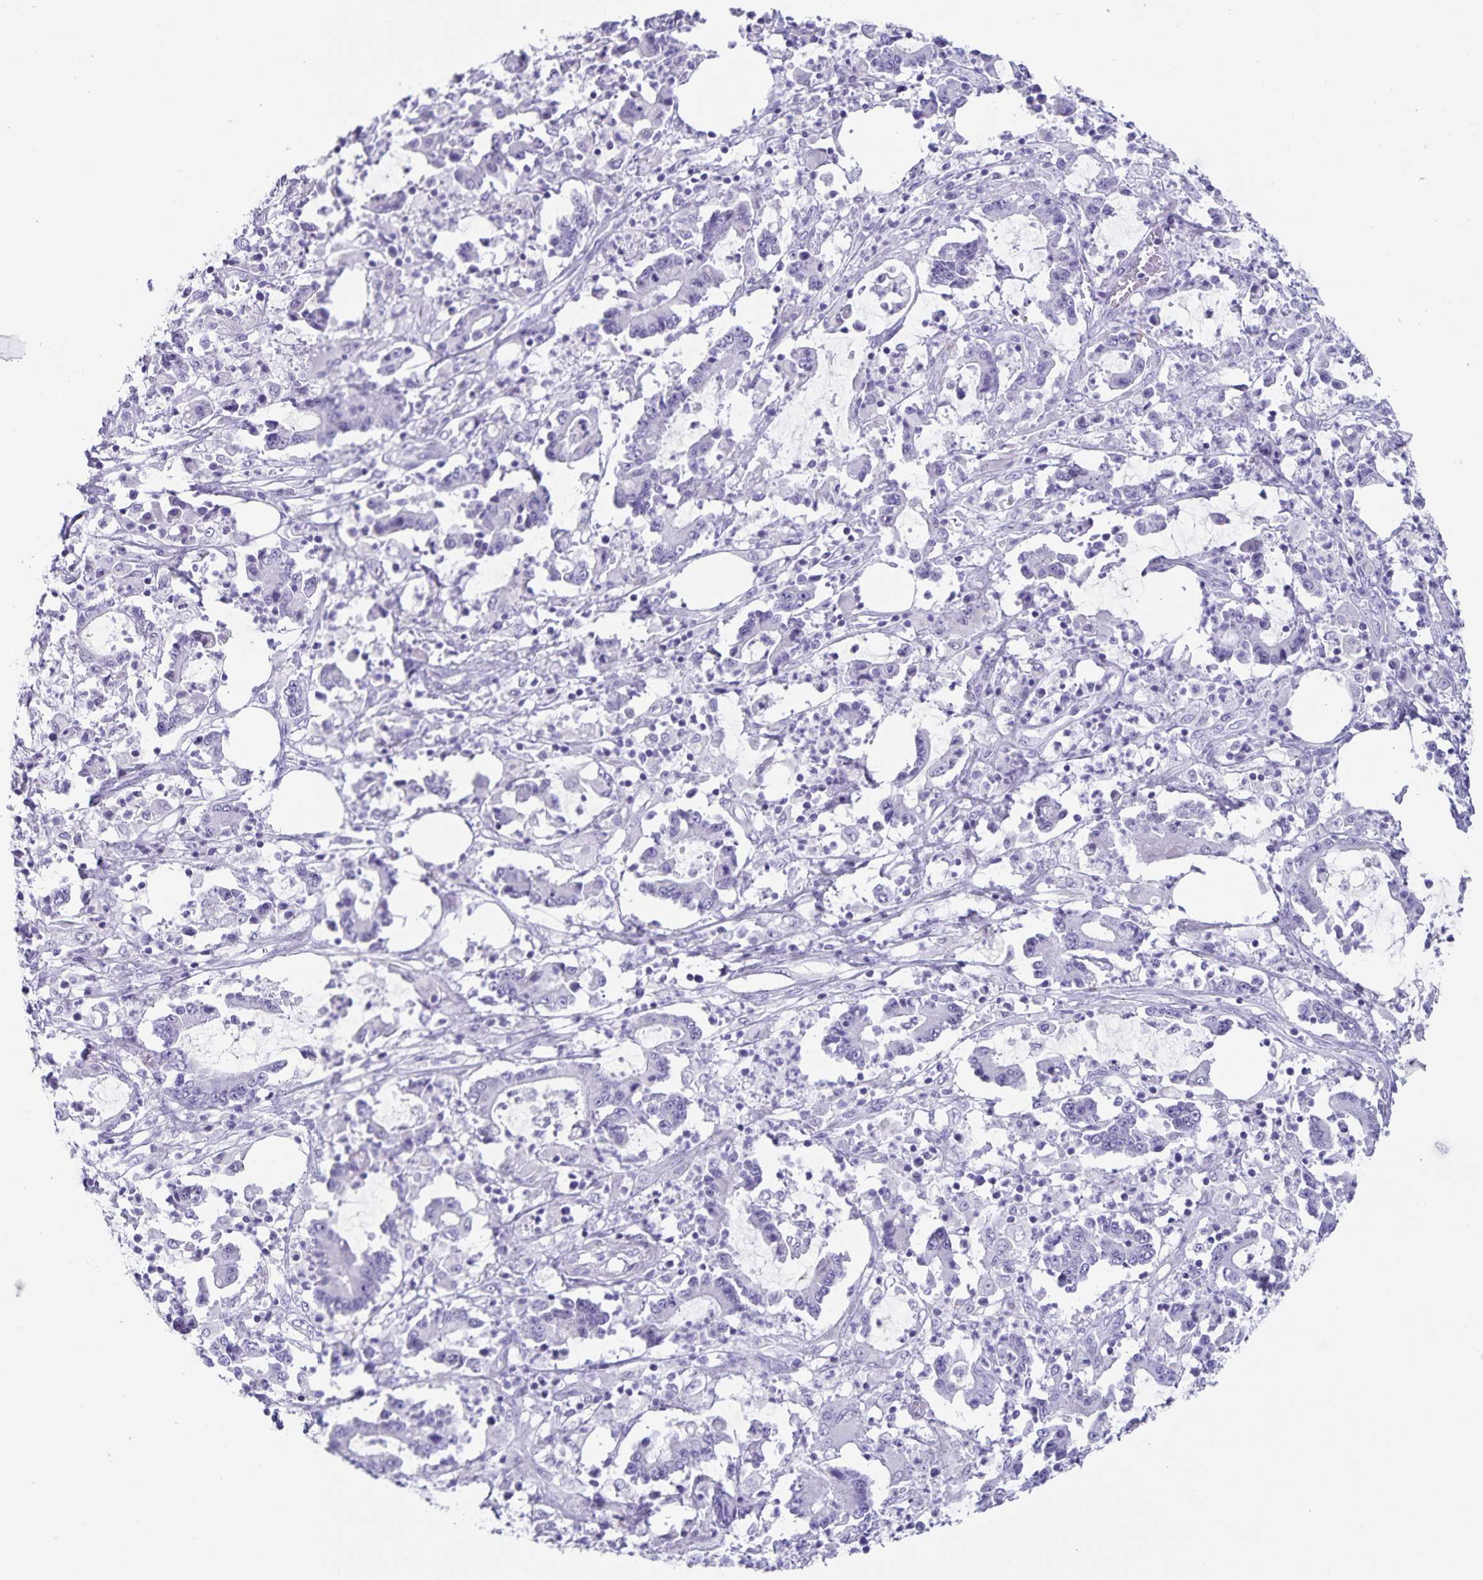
{"staining": {"intensity": "negative", "quantity": "none", "location": "none"}, "tissue": "stomach cancer", "cell_type": "Tumor cells", "image_type": "cancer", "snomed": [{"axis": "morphology", "description": "Adenocarcinoma, NOS"}, {"axis": "topography", "description": "Stomach, upper"}], "caption": "A high-resolution image shows immunohistochemistry (IHC) staining of stomach cancer (adenocarcinoma), which displays no significant positivity in tumor cells.", "gene": "C11orf42", "patient": {"sex": "male", "age": 68}}